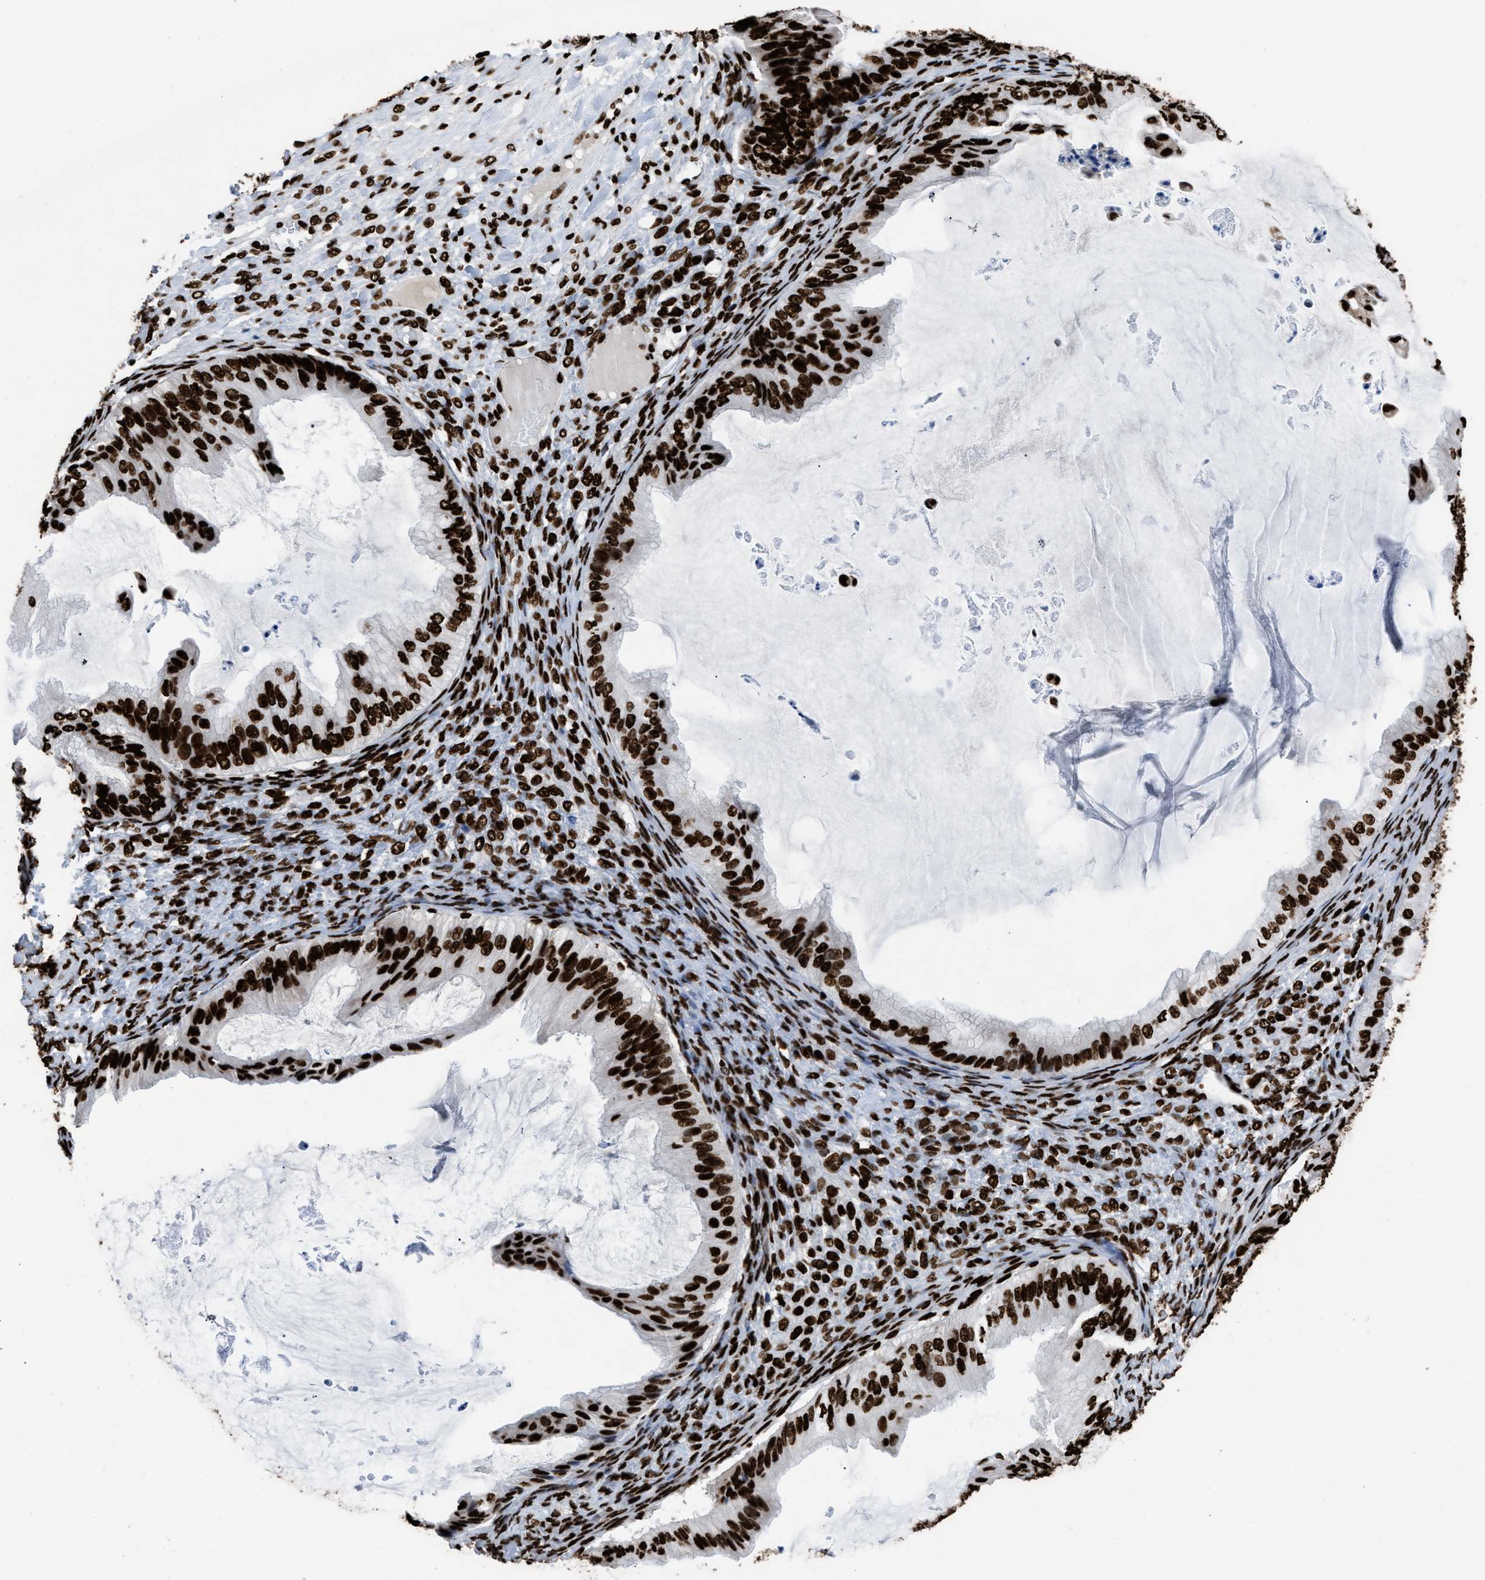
{"staining": {"intensity": "strong", "quantity": ">75%", "location": "nuclear"}, "tissue": "ovarian cancer", "cell_type": "Tumor cells", "image_type": "cancer", "snomed": [{"axis": "morphology", "description": "Cystadenocarcinoma, mucinous, NOS"}, {"axis": "topography", "description": "Ovary"}], "caption": "Mucinous cystadenocarcinoma (ovarian) stained for a protein (brown) demonstrates strong nuclear positive staining in approximately >75% of tumor cells.", "gene": "HNRNPM", "patient": {"sex": "female", "age": 61}}